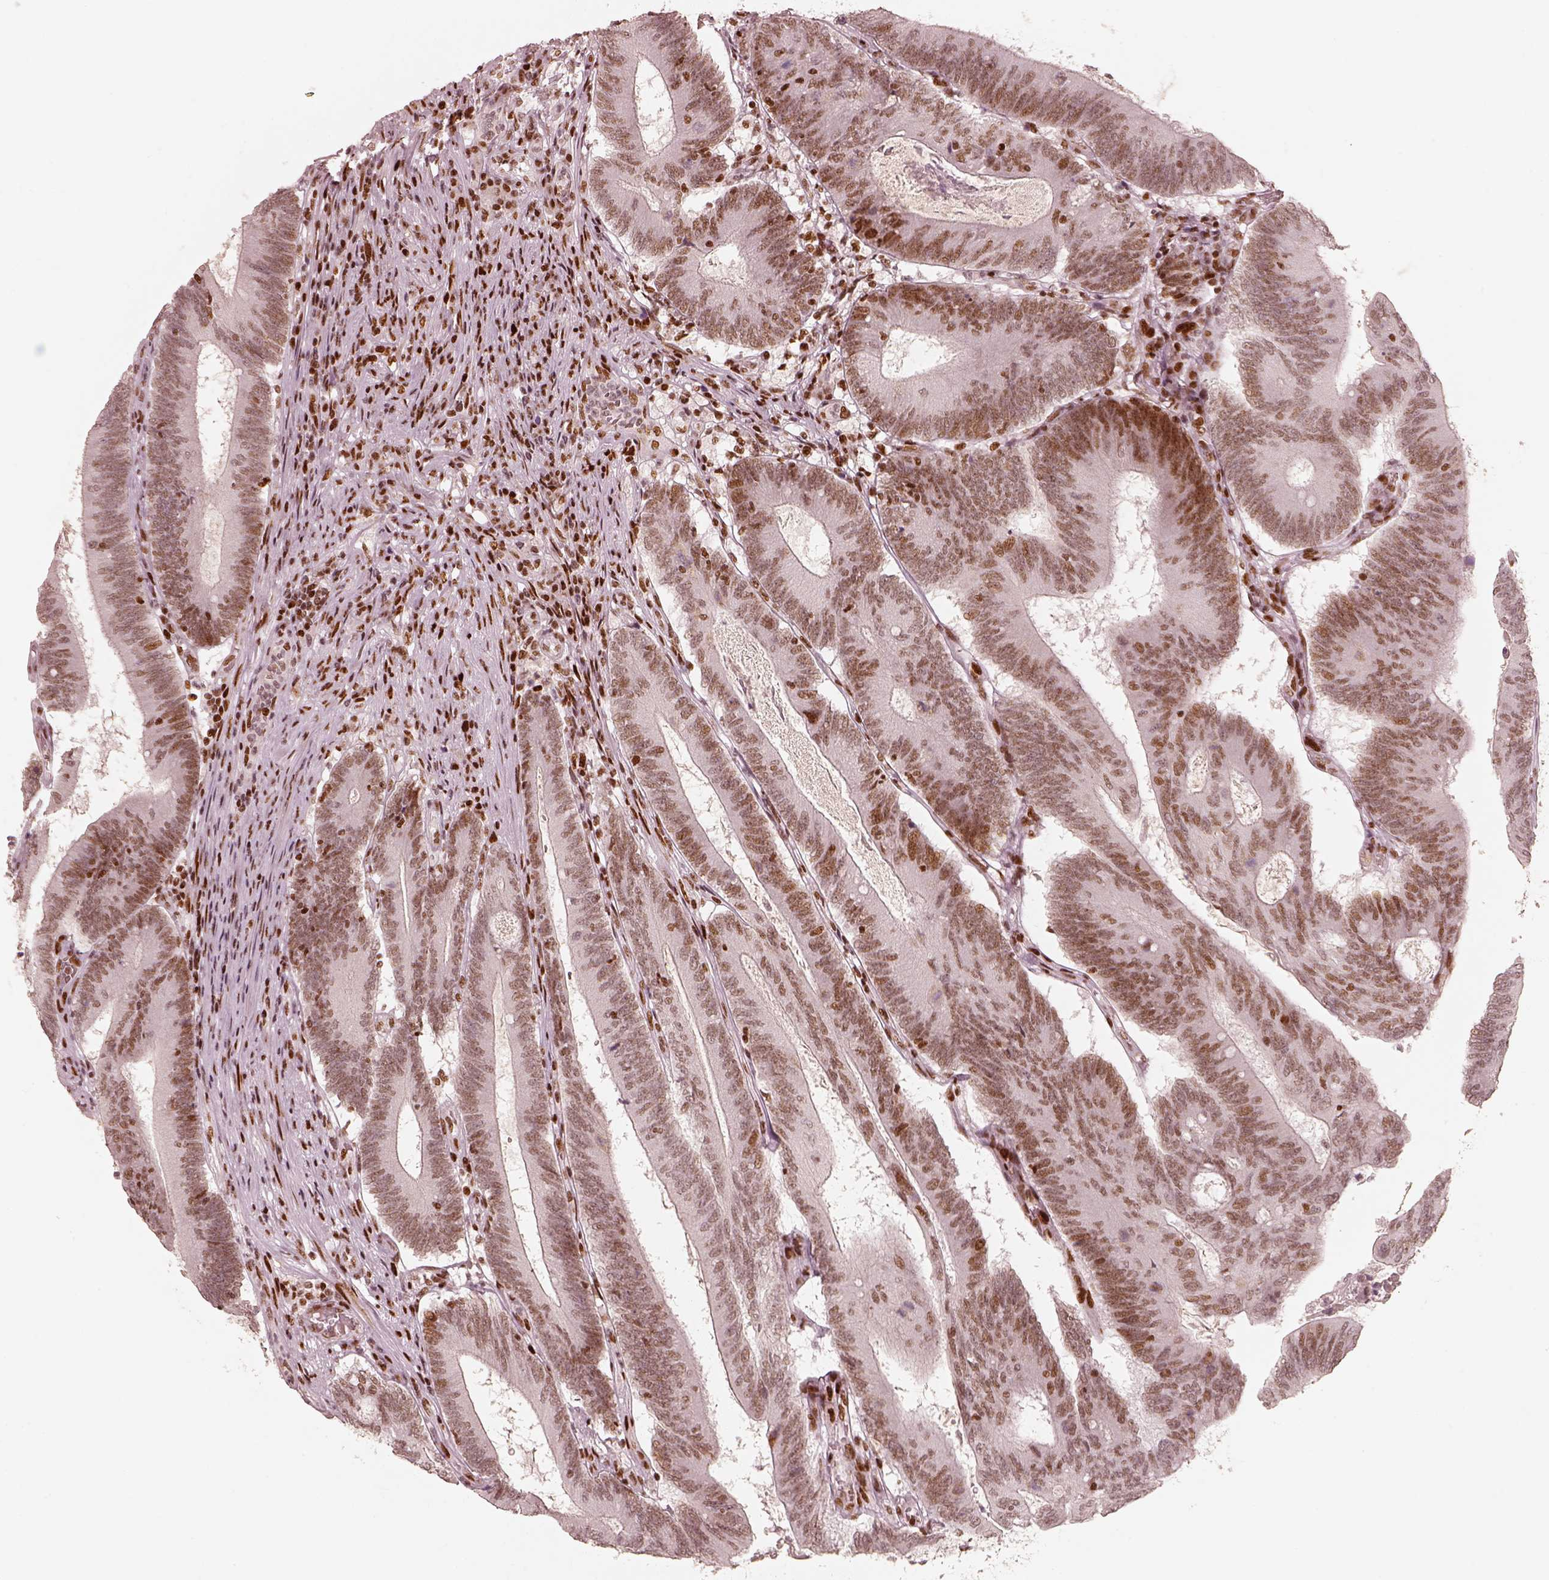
{"staining": {"intensity": "moderate", "quantity": ">75%", "location": "nuclear"}, "tissue": "colorectal cancer", "cell_type": "Tumor cells", "image_type": "cancer", "snomed": [{"axis": "morphology", "description": "Adenocarcinoma, NOS"}, {"axis": "topography", "description": "Colon"}], "caption": "IHC of colorectal adenocarcinoma displays medium levels of moderate nuclear positivity in approximately >75% of tumor cells. (DAB IHC with brightfield microscopy, high magnification).", "gene": "HNRNPC", "patient": {"sex": "female", "age": 70}}